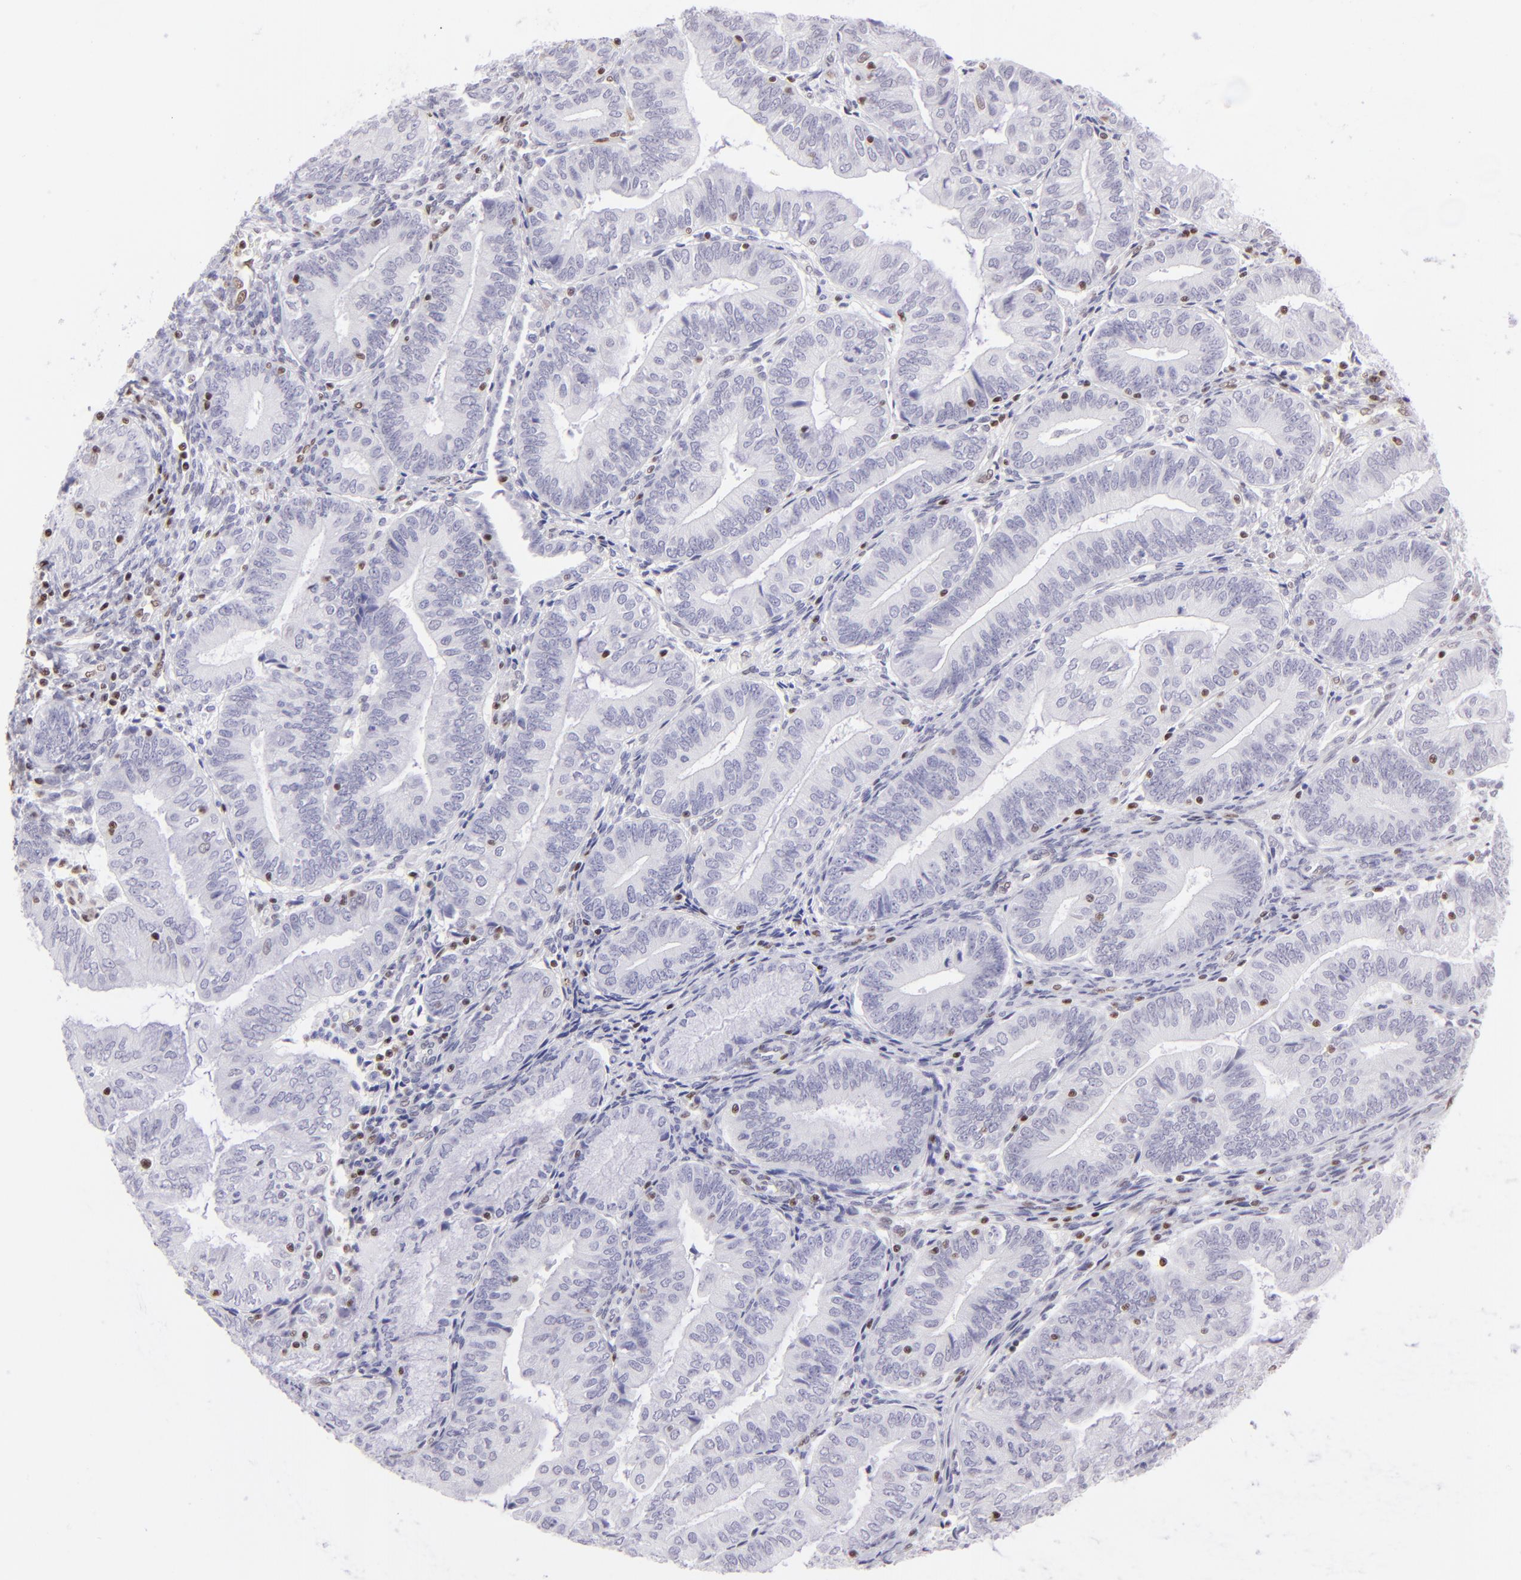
{"staining": {"intensity": "negative", "quantity": "none", "location": "none"}, "tissue": "endometrial cancer", "cell_type": "Tumor cells", "image_type": "cancer", "snomed": [{"axis": "morphology", "description": "Adenocarcinoma, NOS"}, {"axis": "topography", "description": "Endometrium"}], "caption": "The photomicrograph demonstrates no significant positivity in tumor cells of endometrial cancer.", "gene": "ETS1", "patient": {"sex": "female", "age": 55}}